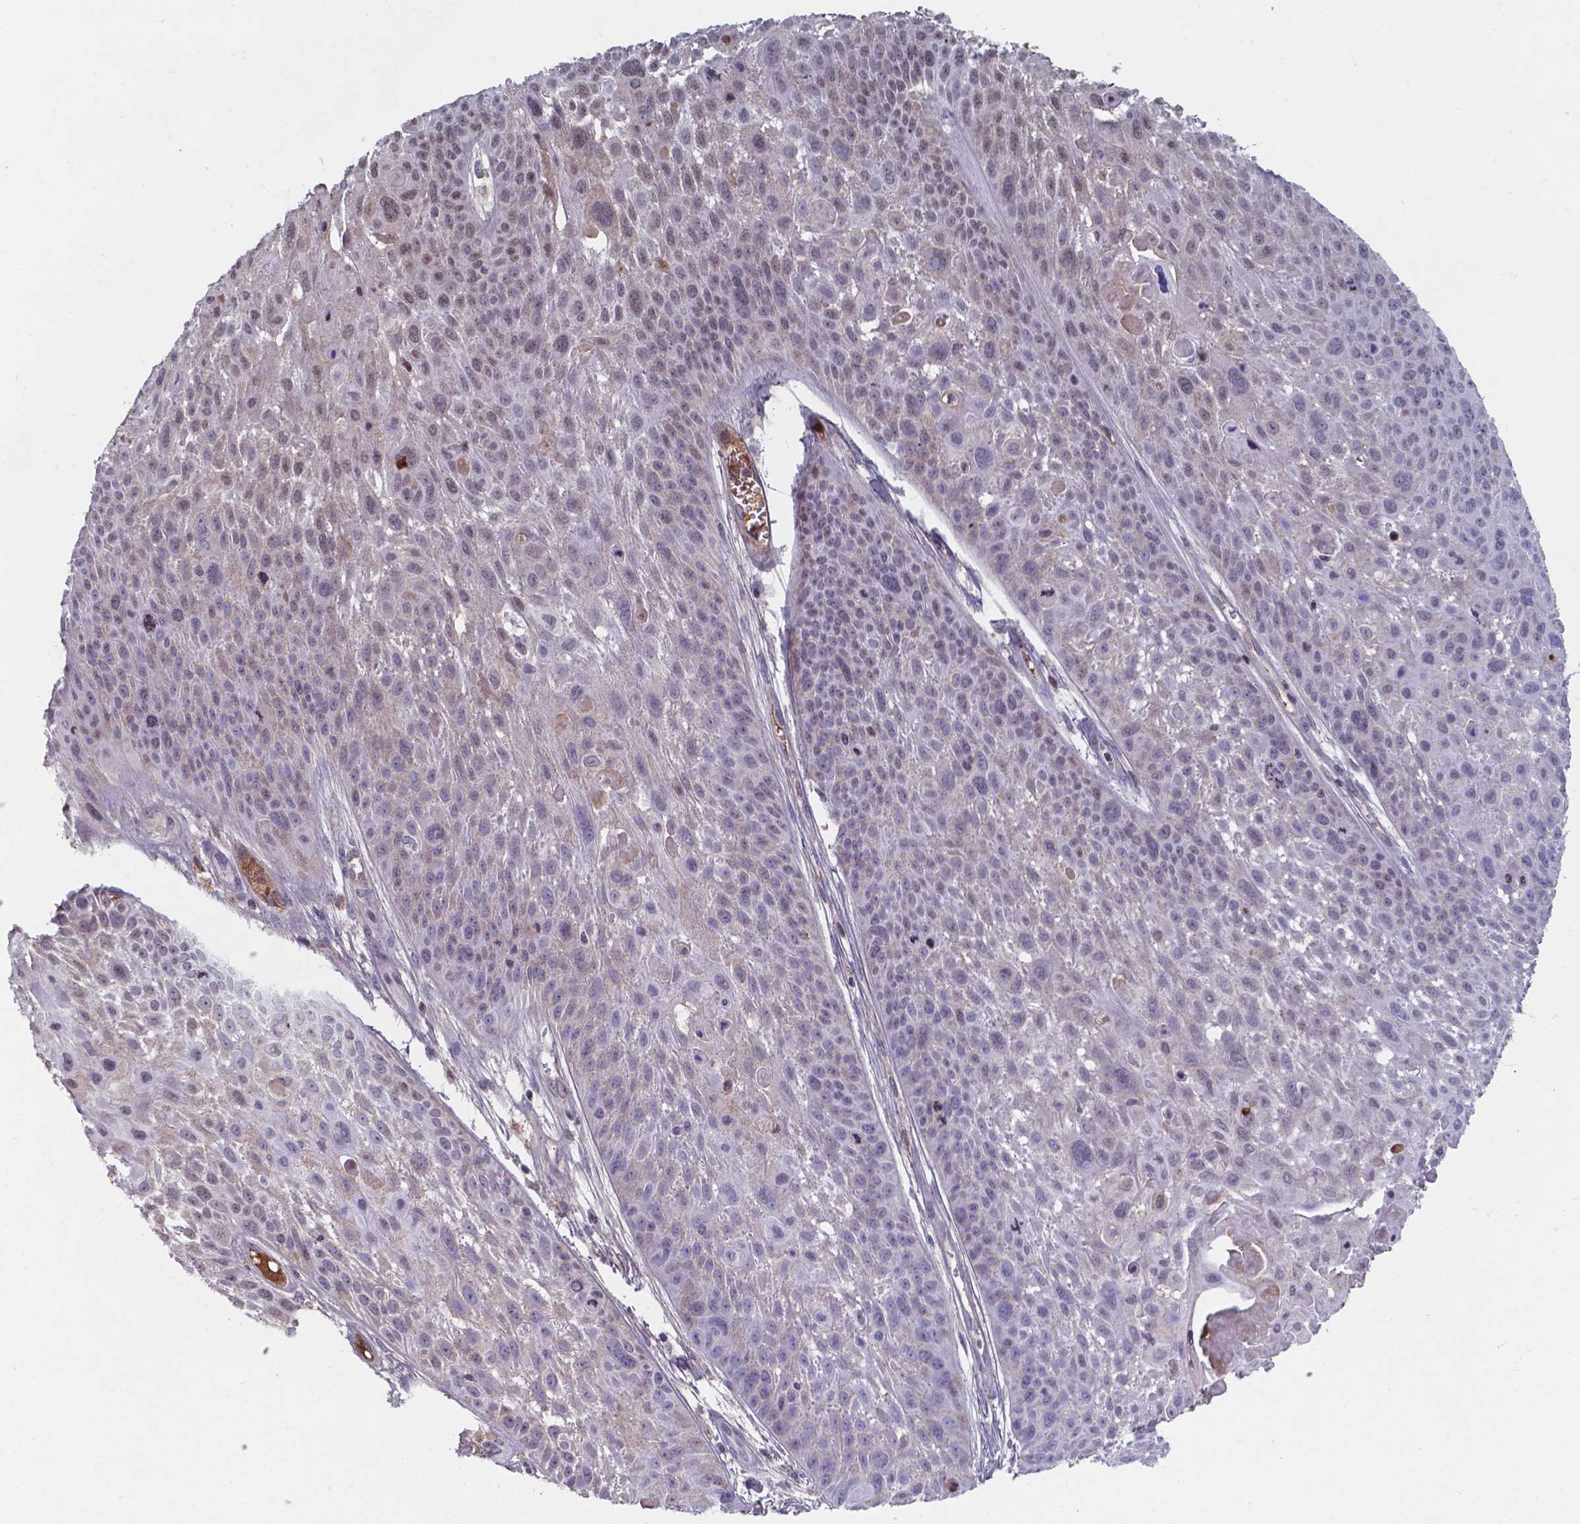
{"staining": {"intensity": "negative", "quantity": "none", "location": "none"}, "tissue": "skin cancer", "cell_type": "Tumor cells", "image_type": "cancer", "snomed": [{"axis": "morphology", "description": "Squamous cell carcinoma, NOS"}, {"axis": "topography", "description": "Skin"}, {"axis": "topography", "description": "Anal"}], "caption": "This is an immunohistochemistry (IHC) photomicrograph of human skin cancer (squamous cell carcinoma). There is no expression in tumor cells.", "gene": "SERPINA1", "patient": {"sex": "female", "age": 75}}